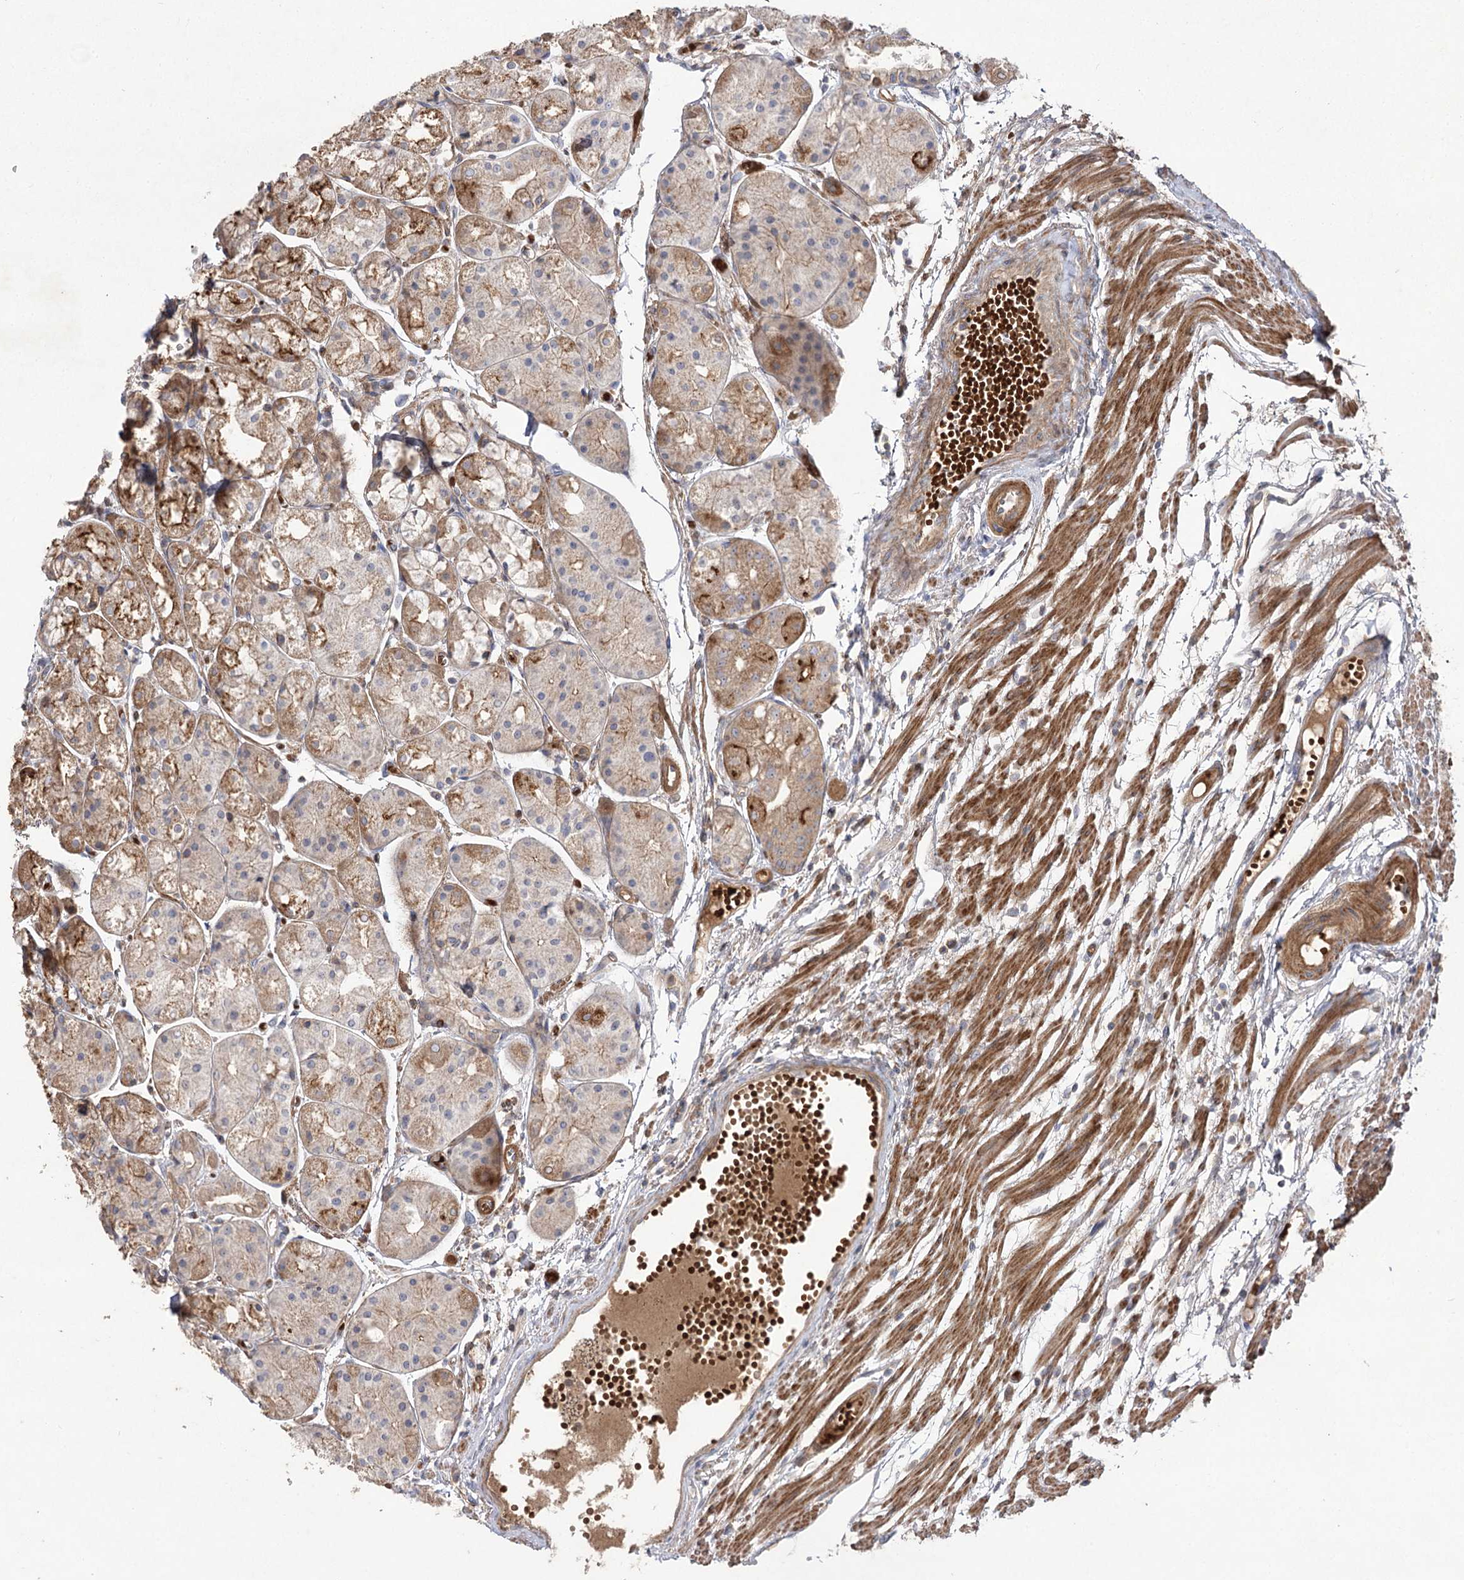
{"staining": {"intensity": "strong", "quantity": "25%-75%", "location": "cytoplasmic/membranous"}, "tissue": "stomach", "cell_type": "Glandular cells", "image_type": "normal", "snomed": [{"axis": "morphology", "description": "Normal tissue, NOS"}, {"axis": "topography", "description": "Stomach, upper"}], "caption": "Brown immunohistochemical staining in unremarkable stomach displays strong cytoplasmic/membranous staining in about 25%-75% of glandular cells.", "gene": "KIAA0825", "patient": {"sex": "male", "age": 72}}